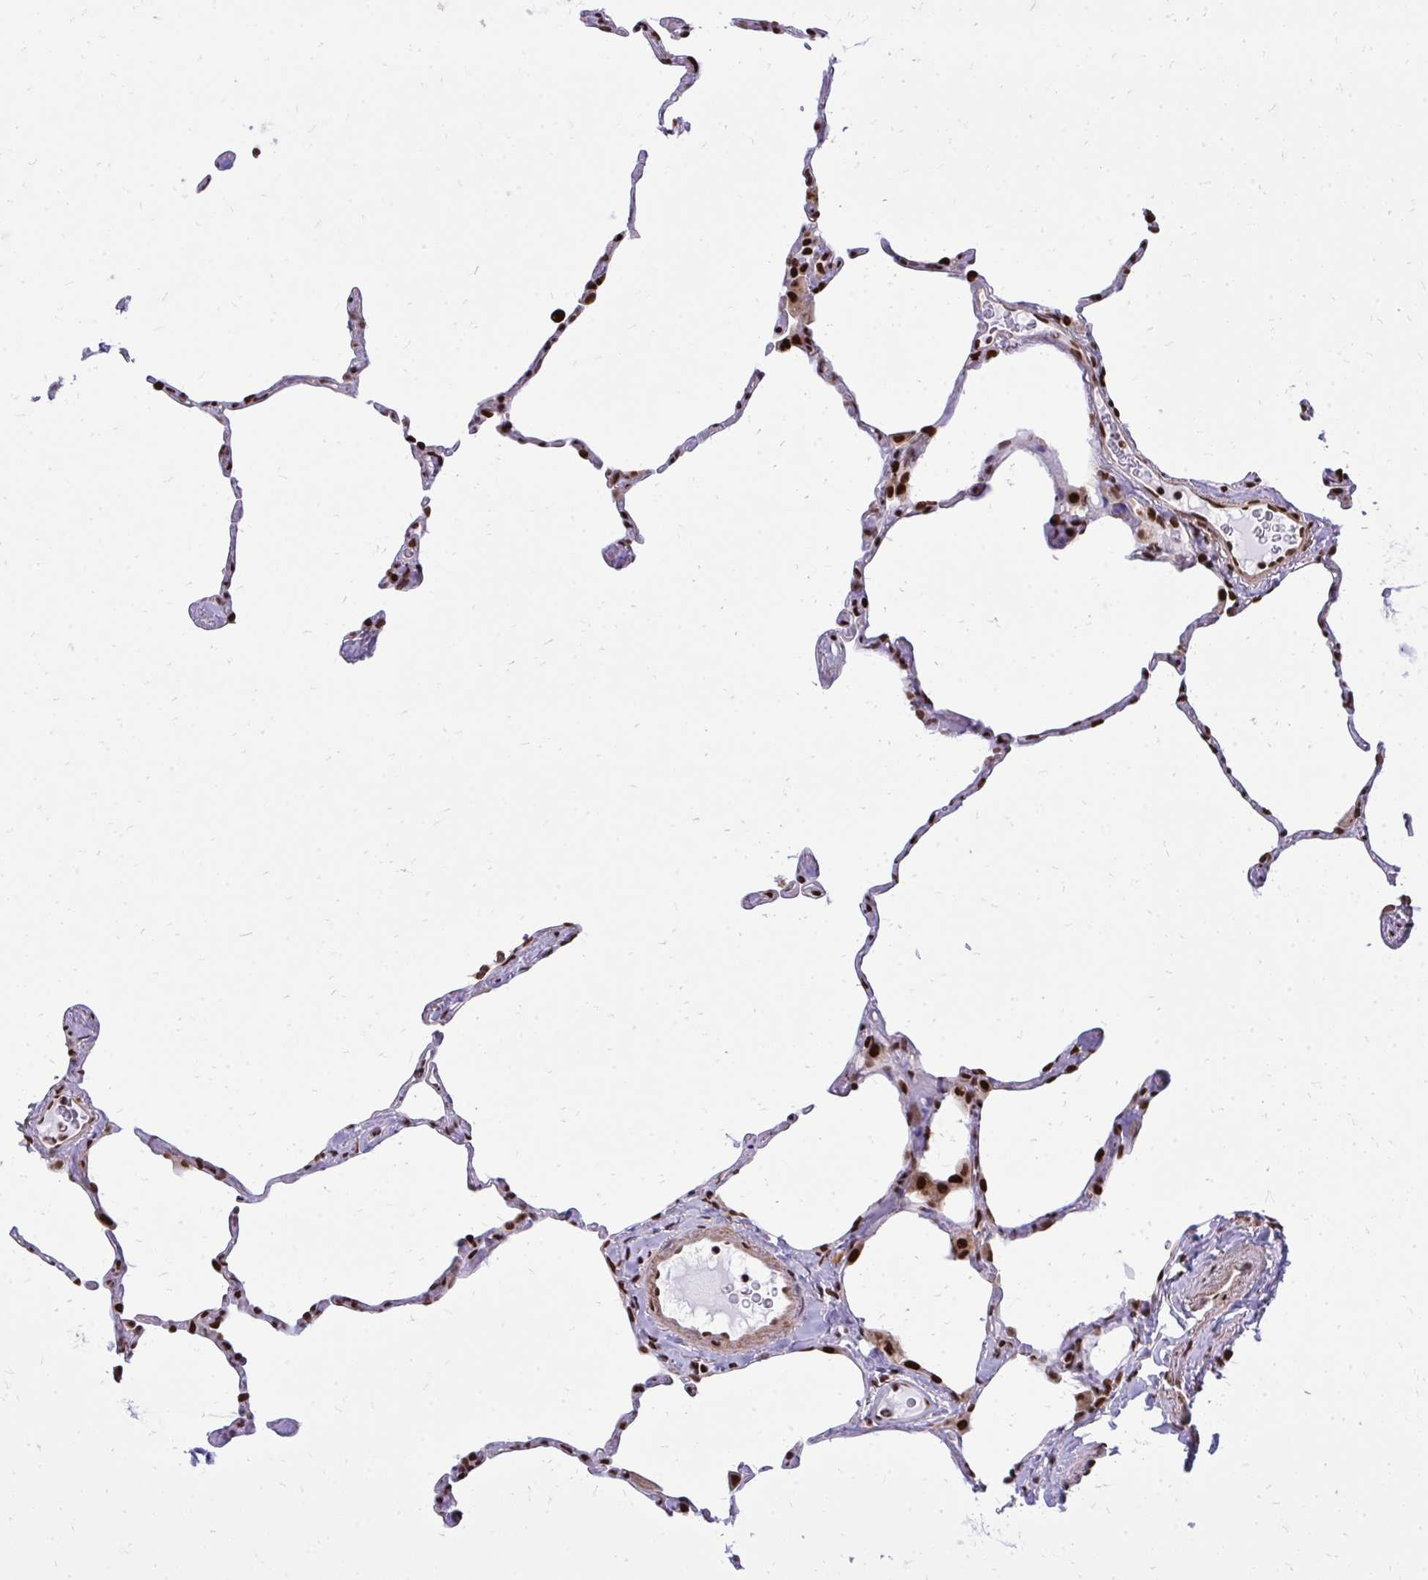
{"staining": {"intensity": "strong", "quantity": "25%-75%", "location": "nuclear"}, "tissue": "lung", "cell_type": "Alveolar cells", "image_type": "normal", "snomed": [{"axis": "morphology", "description": "Normal tissue, NOS"}, {"axis": "topography", "description": "Lung"}], "caption": "Normal lung reveals strong nuclear staining in approximately 25%-75% of alveolar cells (Stains: DAB in brown, nuclei in blue, Microscopy: brightfield microscopy at high magnification)..", "gene": "TBL1Y", "patient": {"sex": "male", "age": 65}}